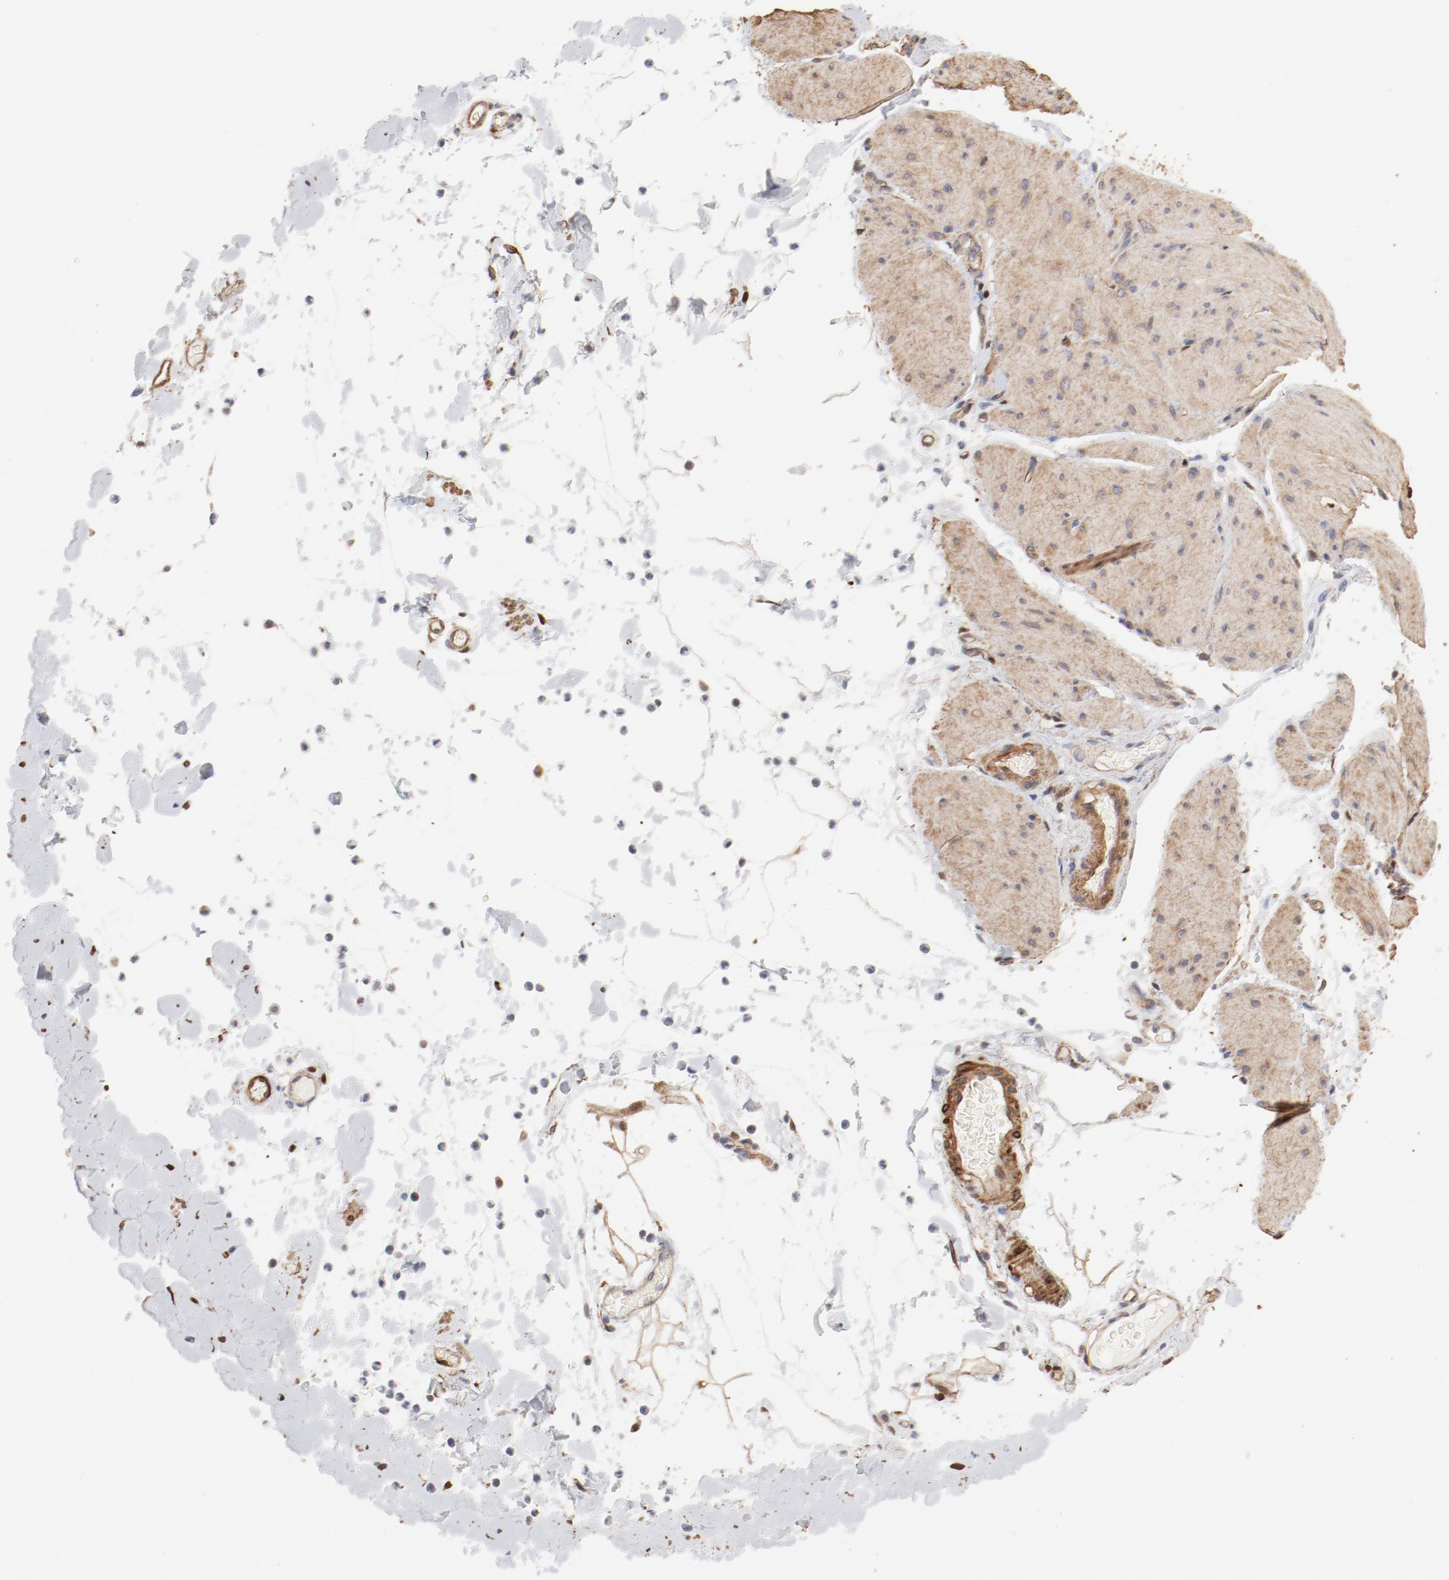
{"staining": {"intensity": "weak", "quantity": ">75%", "location": "cytoplasmic/membranous"}, "tissue": "smooth muscle", "cell_type": "Smooth muscle cells", "image_type": "normal", "snomed": [{"axis": "morphology", "description": "Normal tissue, NOS"}, {"axis": "topography", "description": "Smooth muscle"}, {"axis": "topography", "description": "Colon"}], "caption": "A high-resolution image shows immunohistochemistry staining of benign smooth muscle, which exhibits weak cytoplasmic/membranous expression in approximately >75% of smooth muscle cells.", "gene": "MAGED4B", "patient": {"sex": "male", "age": 67}}